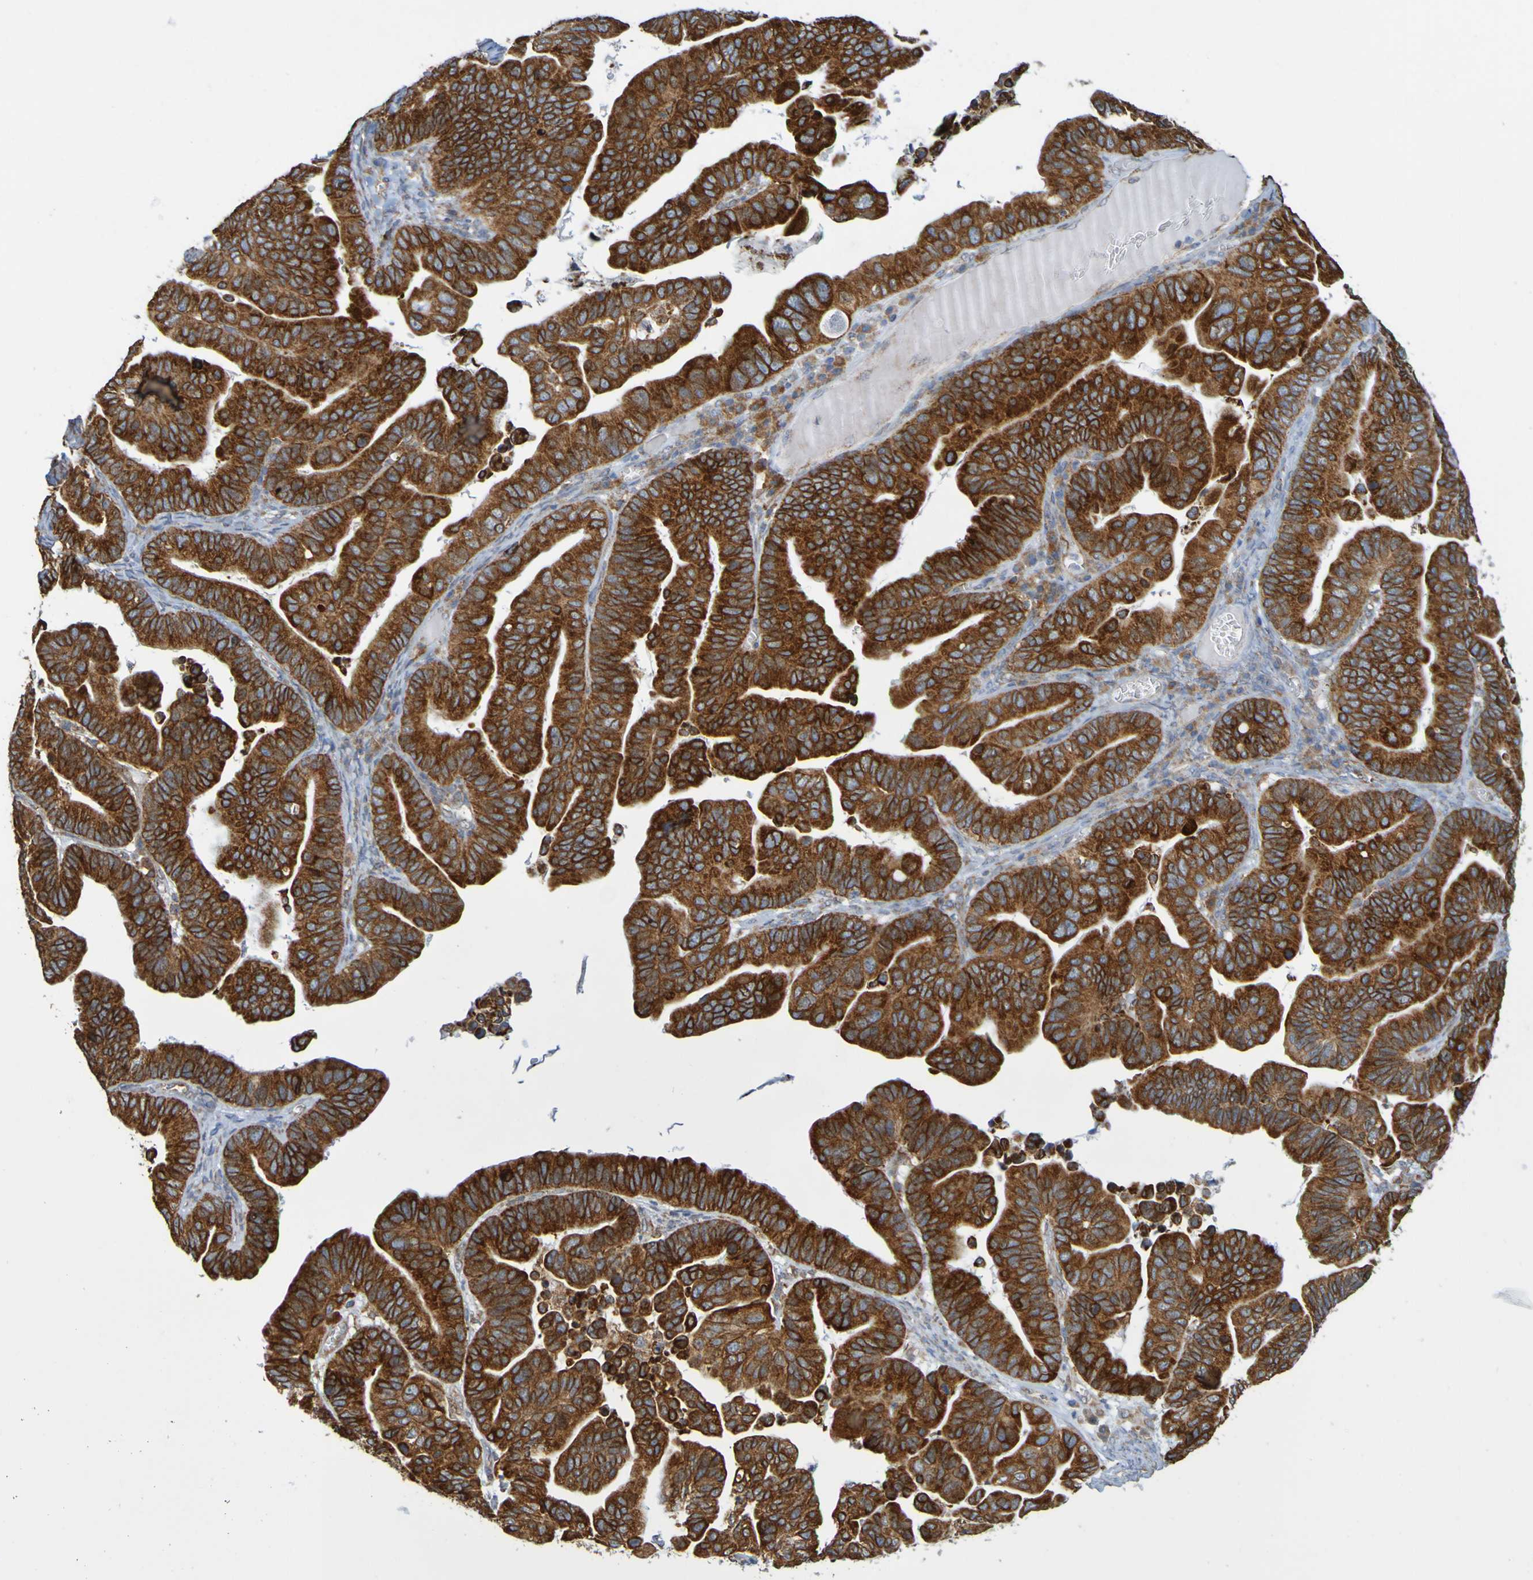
{"staining": {"intensity": "strong", "quantity": ">75%", "location": "cytoplasmic/membranous"}, "tissue": "ovarian cancer", "cell_type": "Tumor cells", "image_type": "cancer", "snomed": [{"axis": "morphology", "description": "Cystadenocarcinoma, serous, NOS"}, {"axis": "topography", "description": "Ovary"}], "caption": "Protein analysis of ovarian cancer tissue displays strong cytoplasmic/membranous expression in about >75% of tumor cells. (IHC, brightfield microscopy, high magnification).", "gene": "PDIA3", "patient": {"sex": "female", "age": 56}}